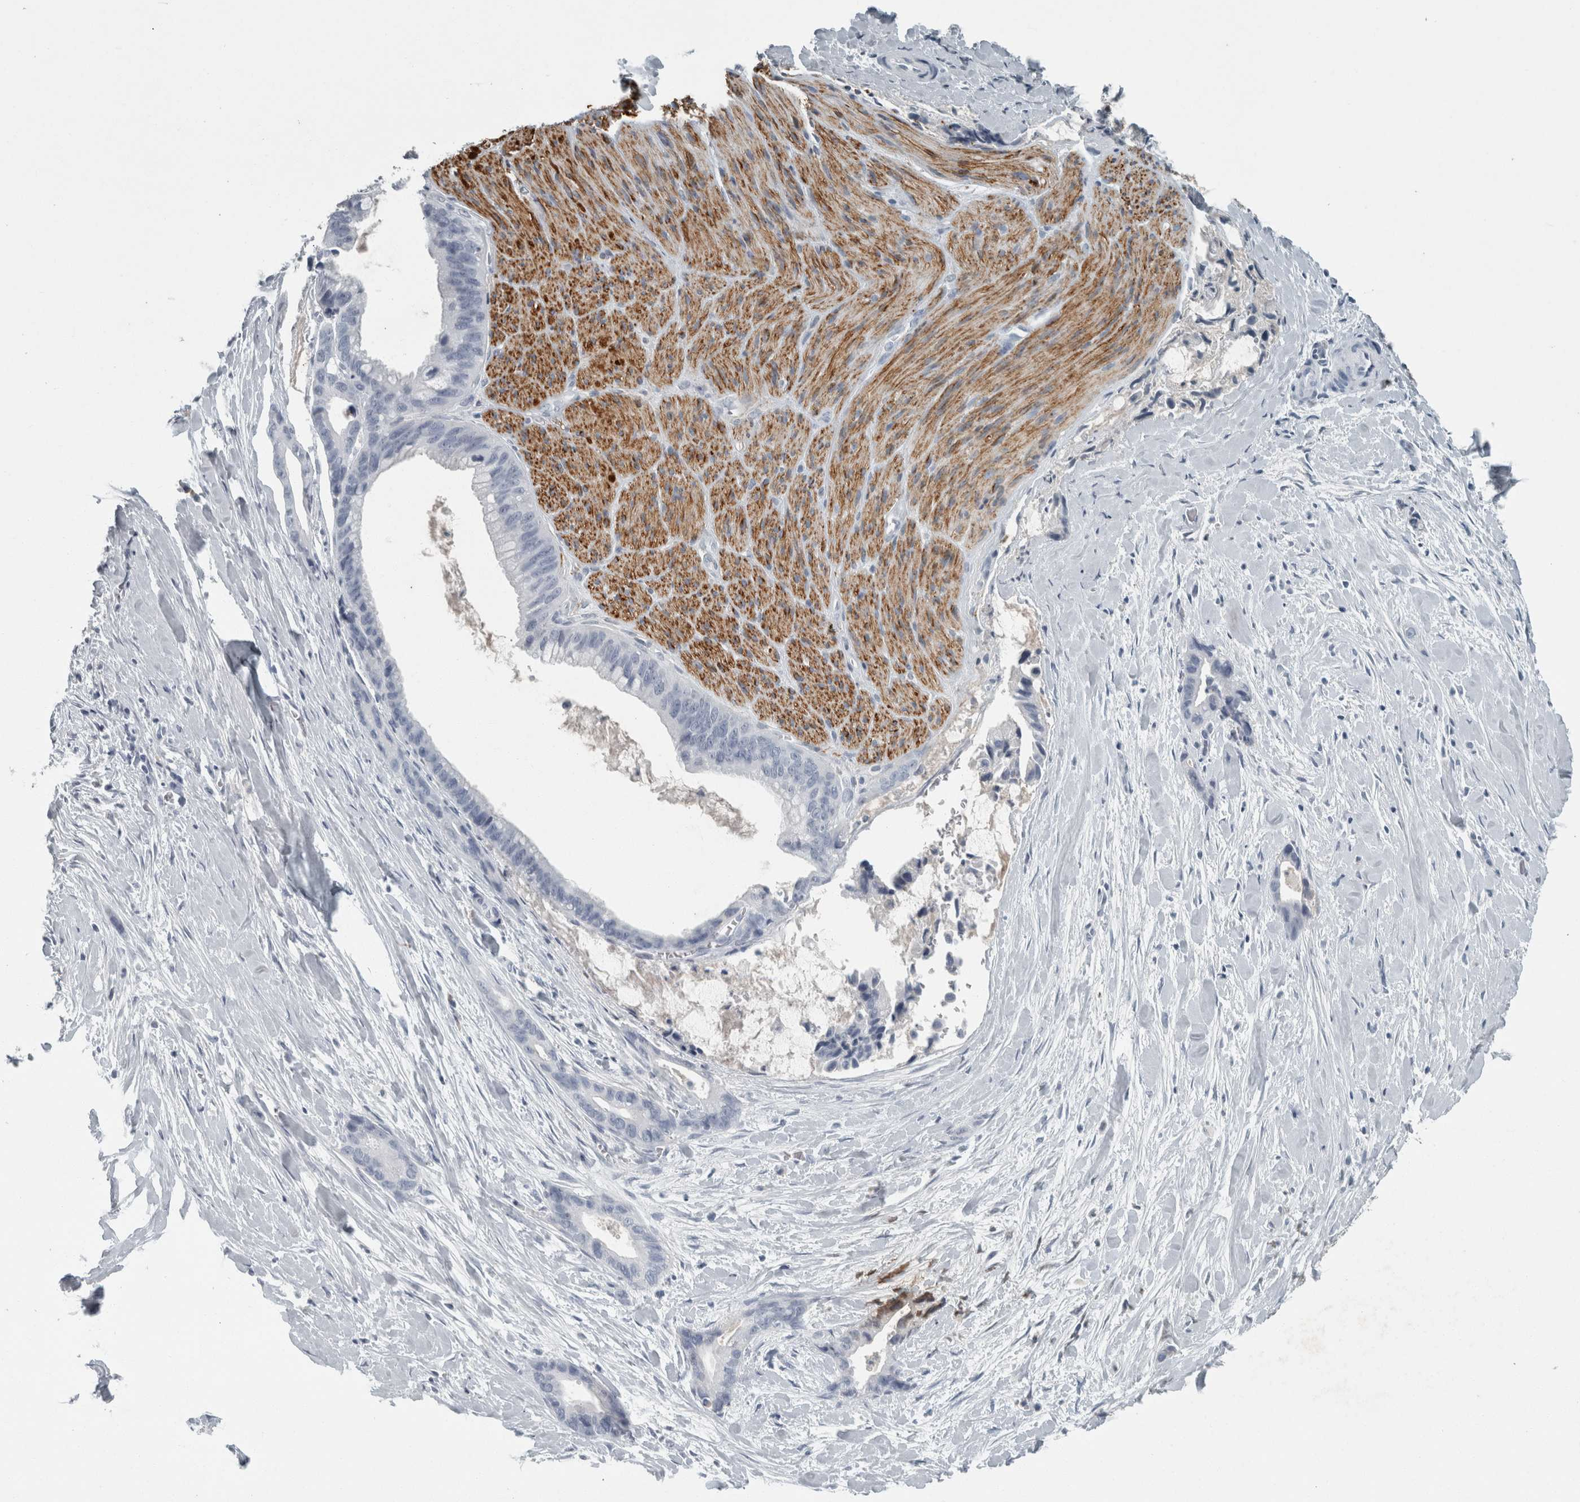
{"staining": {"intensity": "negative", "quantity": "none", "location": "none"}, "tissue": "liver cancer", "cell_type": "Tumor cells", "image_type": "cancer", "snomed": [{"axis": "morphology", "description": "Cholangiocarcinoma"}, {"axis": "topography", "description": "Liver"}], "caption": "A high-resolution histopathology image shows immunohistochemistry (IHC) staining of liver cholangiocarcinoma, which reveals no significant expression in tumor cells.", "gene": "CHL1", "patient": {"sex": "female", "age": 55}}